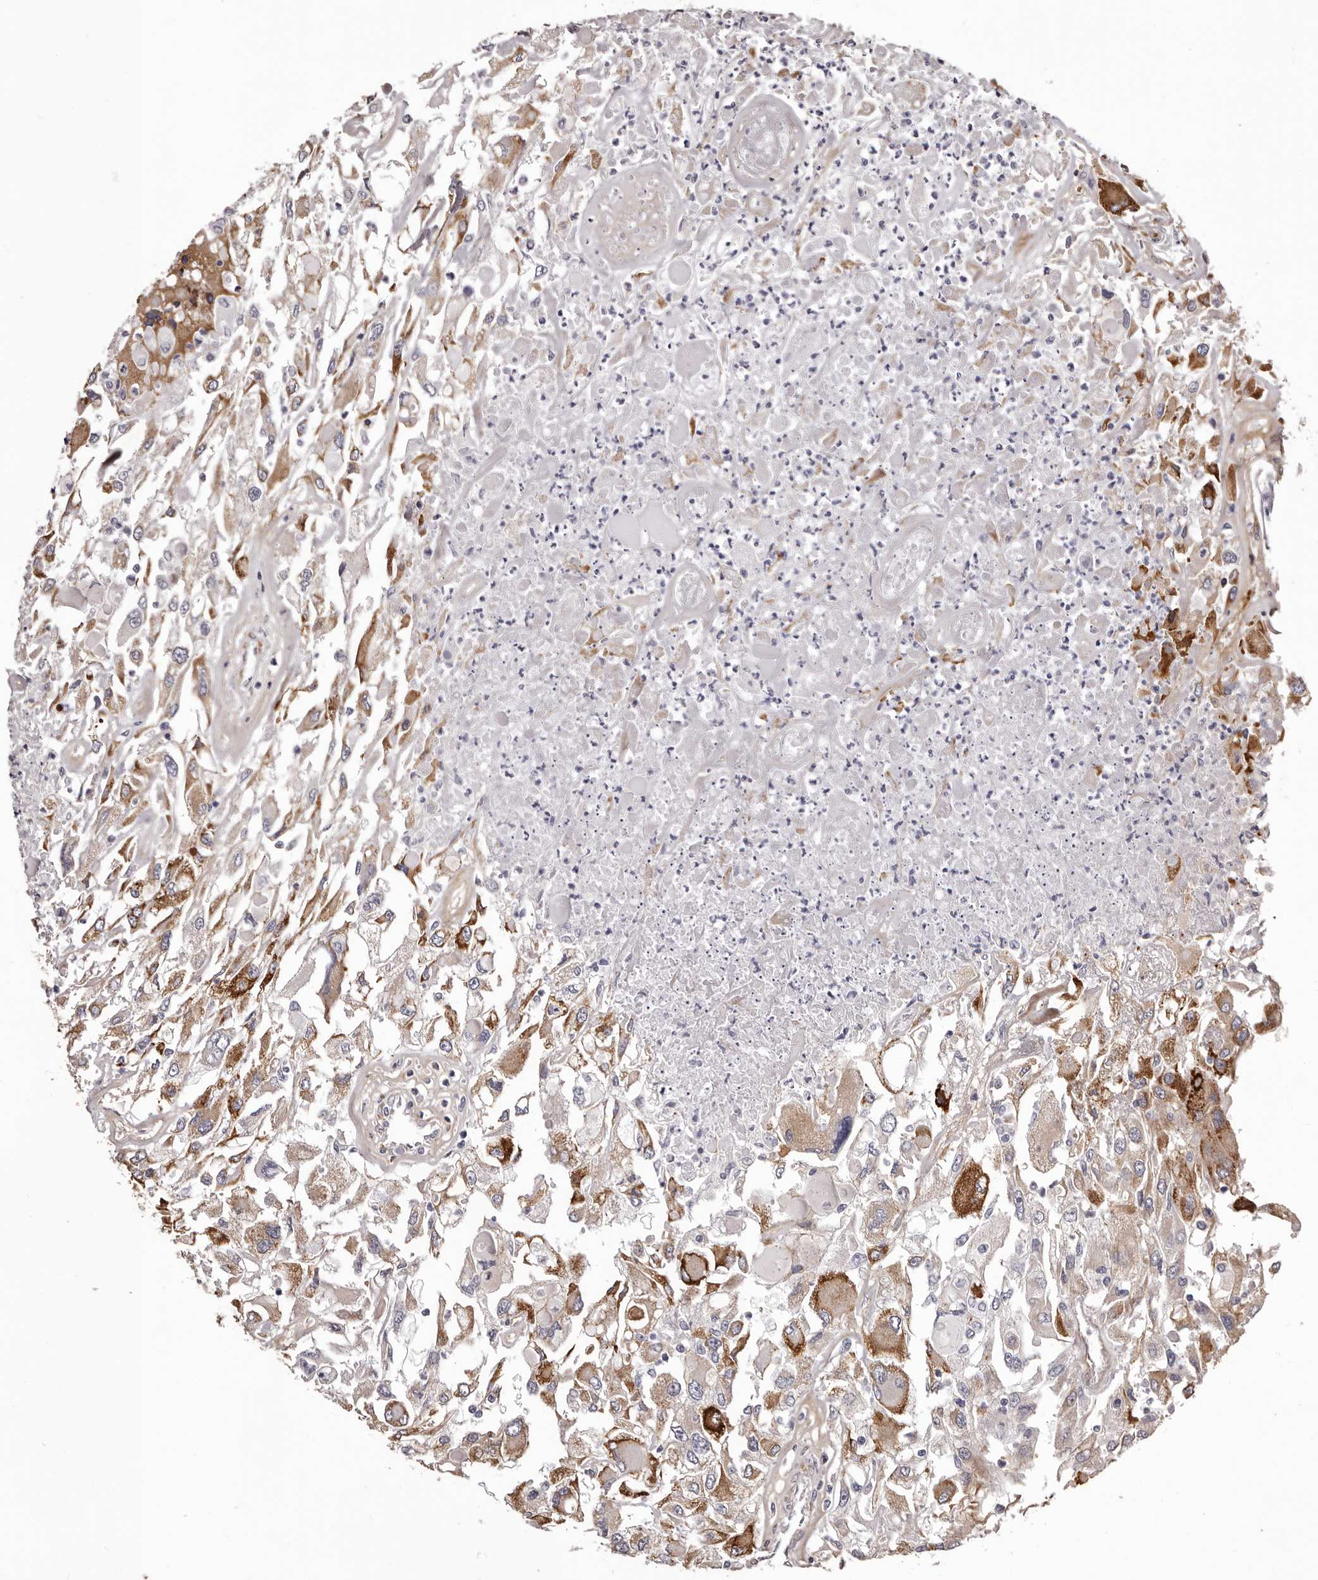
{"staining": {"intensity": "strong", "quantity": "<25%", "location": "cytoplasmic/membranous"}, "tissue": "renal cancer", "cell_type": "Tumor cells", "image_type": "cancer", "snomed": [{"axis": "morphology", "description": "Adenocarcinoma, NOS"}, {"axis": "topography", "description": "Kidney"}], "caption": "Renal cancer stained with a protein marker reveals strong staining in tumor cells.", "gene": "COL6A1", "patient": {"sex": "female", "age": 52}}